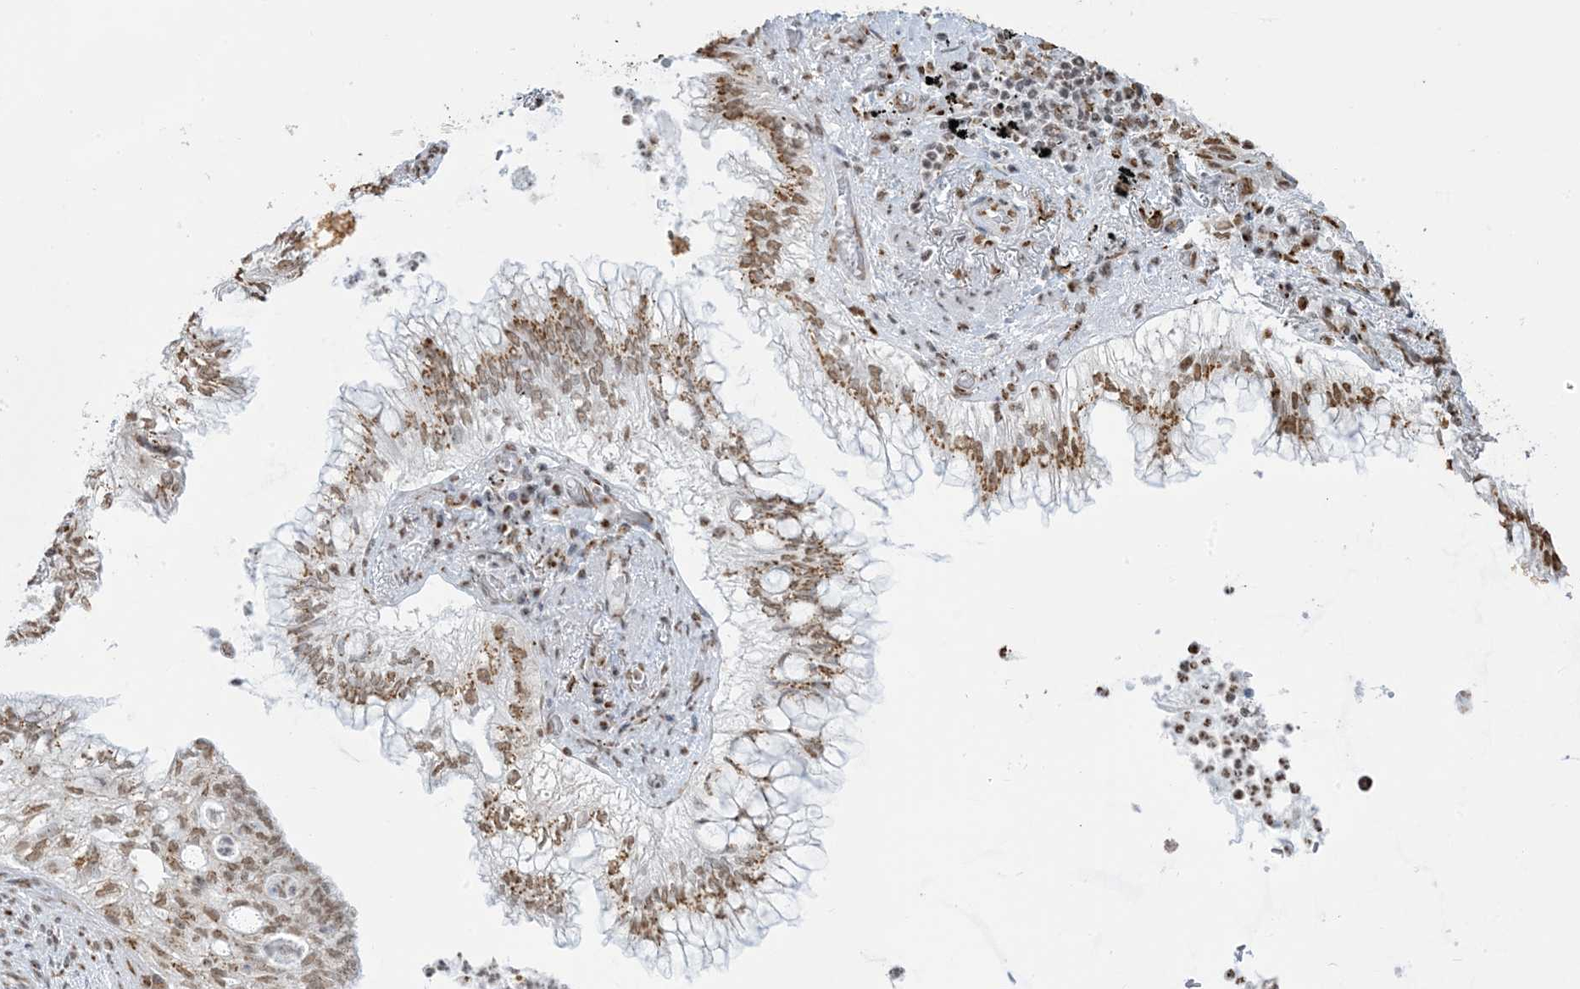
{"staining": {"intensity": "moderate", "quantity": ">75%", "location": "cytoplasmic/membranous,nuclear"}, "tissue": "lung cancer", "cell_type": "Tumor cells", "image_type": "cancer", "snomed": [{"axis": "morphology", "description": "Adenocarcinoma, NOS"}, {"axis": "topography", "description": "Lung"}], "caption": "Adenocarcinoma (lung) stained with a protein marker displays moderate staining in tumor cells.", "gene": "GPR107", "patient": {"sex": "female", "age": 70}}